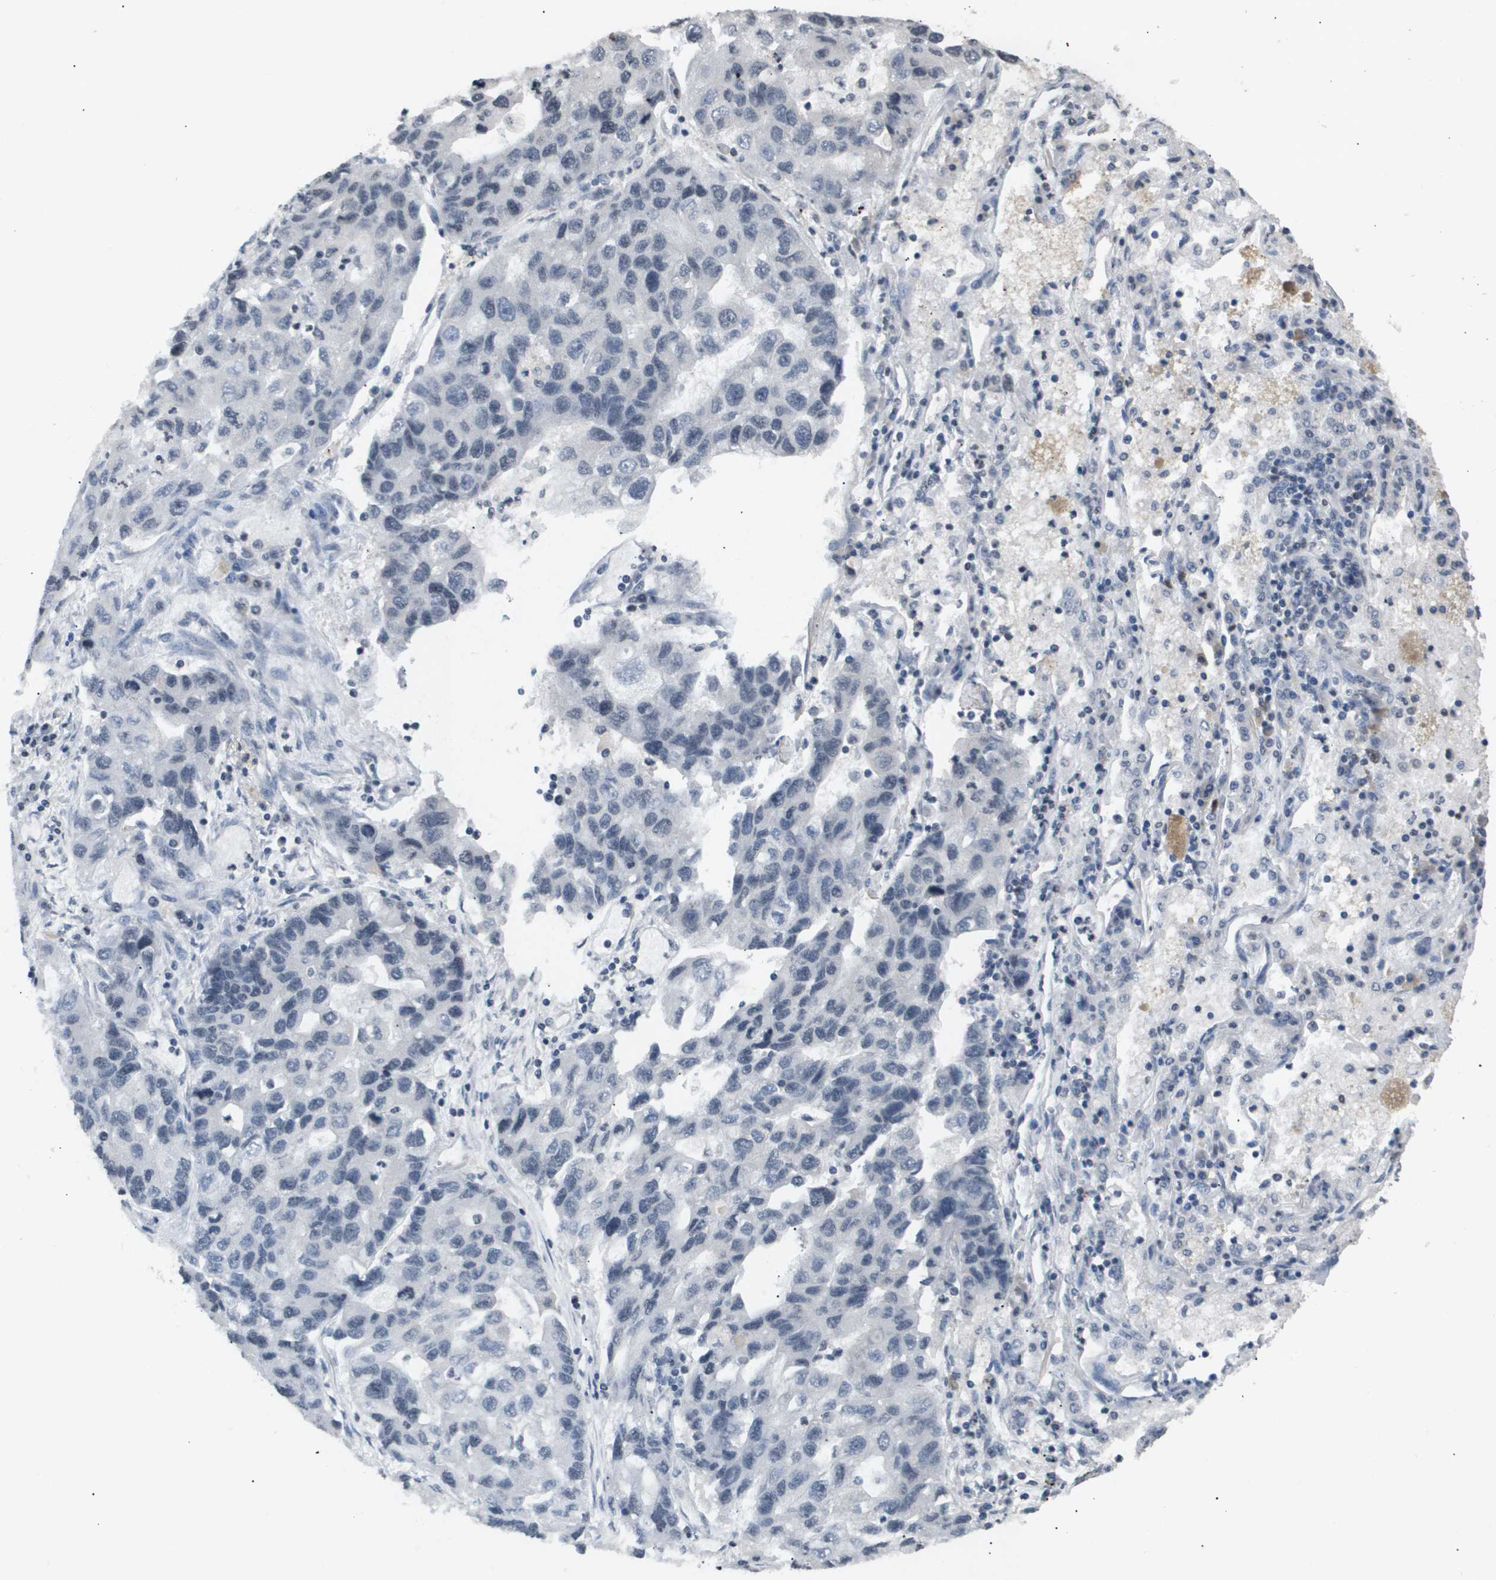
{"staining": {"intensity": "negative", "quantity": "none", "location": "none"}, "tissue": "lung cancer", "cell_type": "Tumor cells", "image_type": "cancer", "snomed": [{"axis": "morphology", "description": "Adenocarcinoma, NOS"}, {"axis": "topography", "description": "Lung"}], "caption": "The IHC micrograph has no significant staining in tumor cells of lung adenocarcinoma tissue. (Immunohistochemistry, brightfield microscopy, high magnification).", "gene": "ANAPC2", "patient": {"sex": "female", "age": 51}}